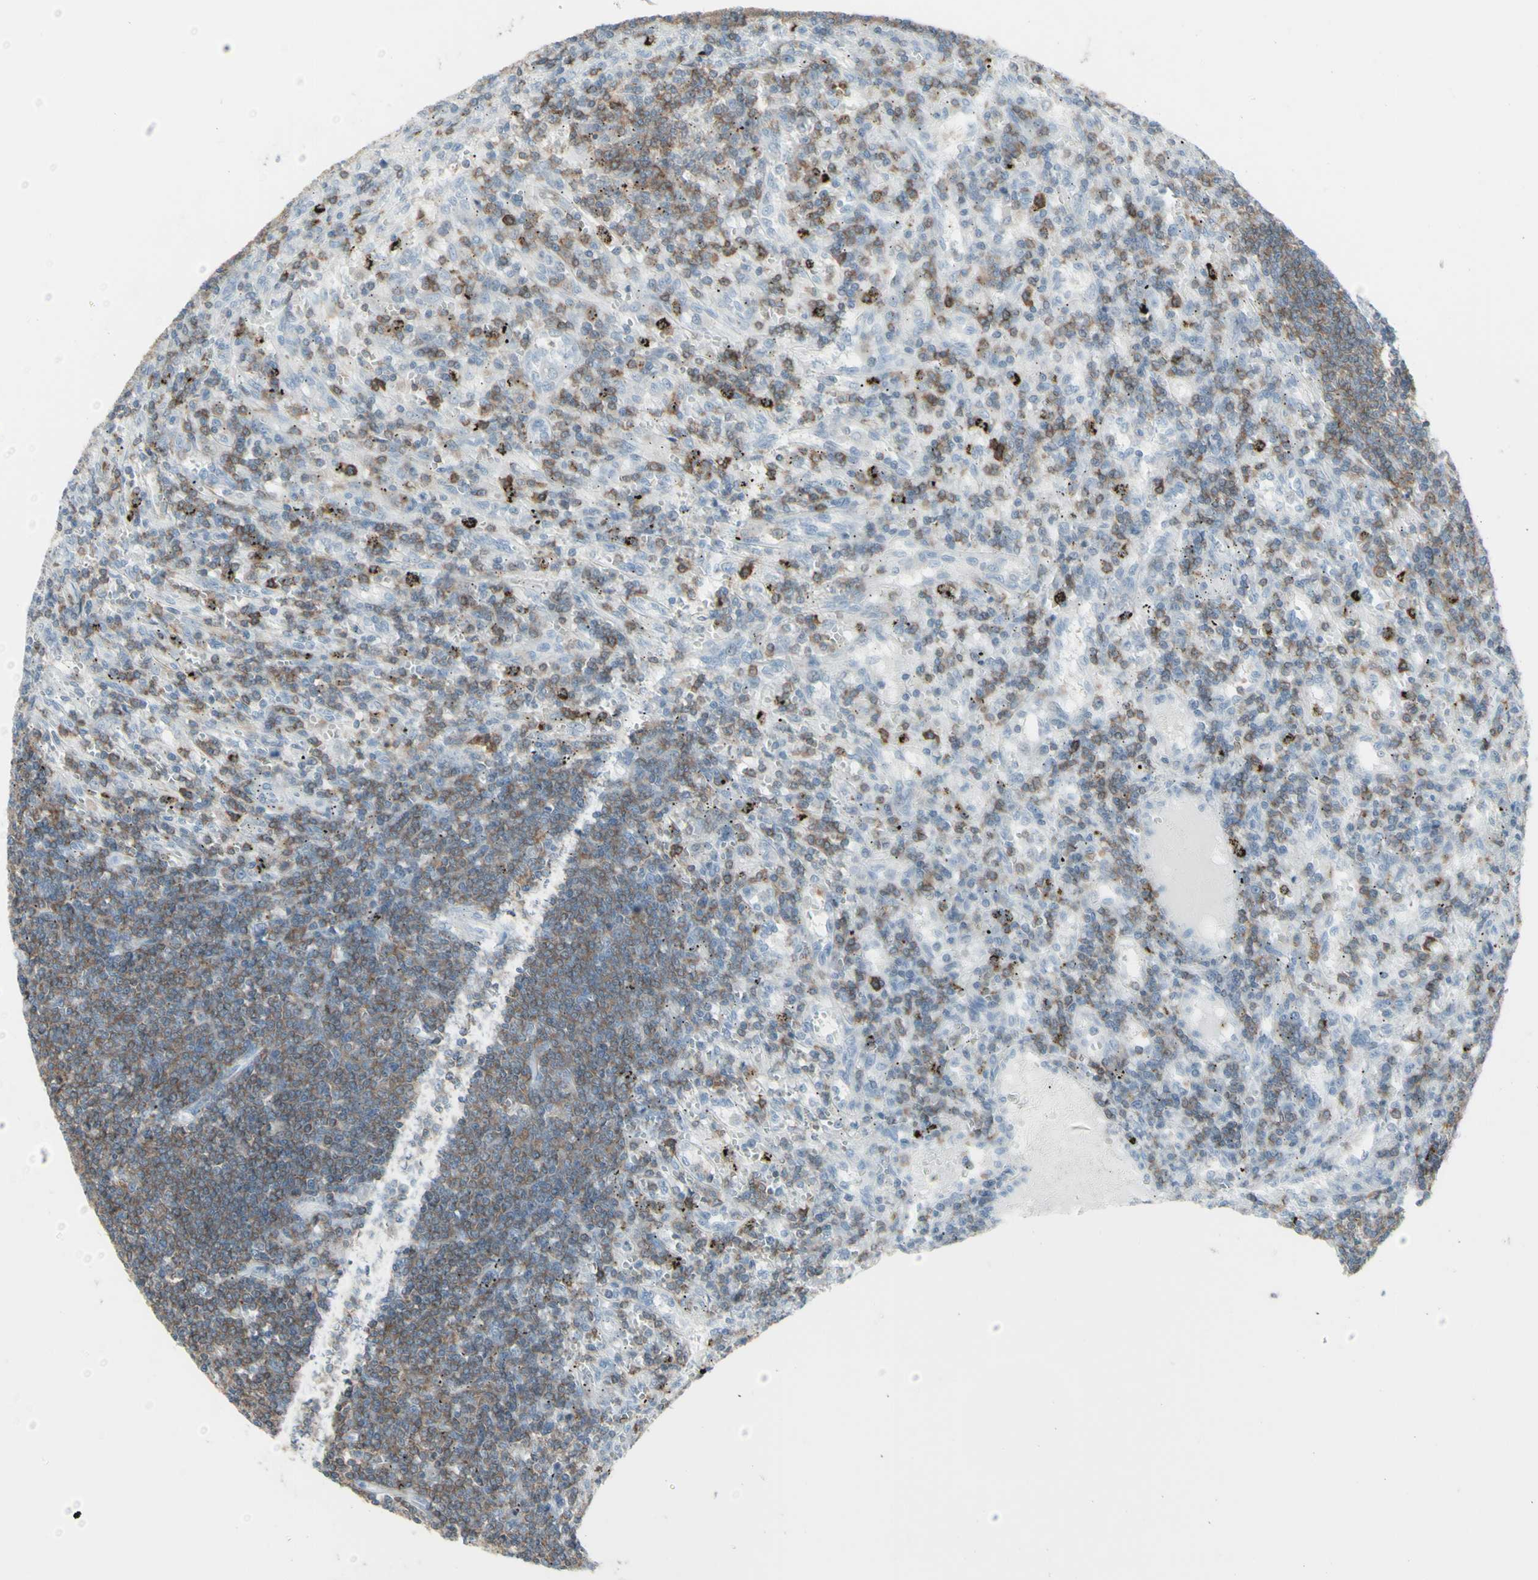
{"staining": {"intensity": "weak", "quantity": "25%-75%", "location": "cytoplasmic/membranous"}, "tissue": "lymphoma", "cell_type": "Tumor cells", "image_type": "cancer", "snomed": [{"axis": "morphology", "description": "Malignant lymphoma, non-Hodgkin's type, Low grade"}, {"axis": "topography", "description": "Spleen"}], "caption": "Lymphoma stained for a protein shows weak cytoplasmic/membranous positivity in tumor cells.", "gene": "NRG1", "patient": {"sex": "male", "age": 76}}